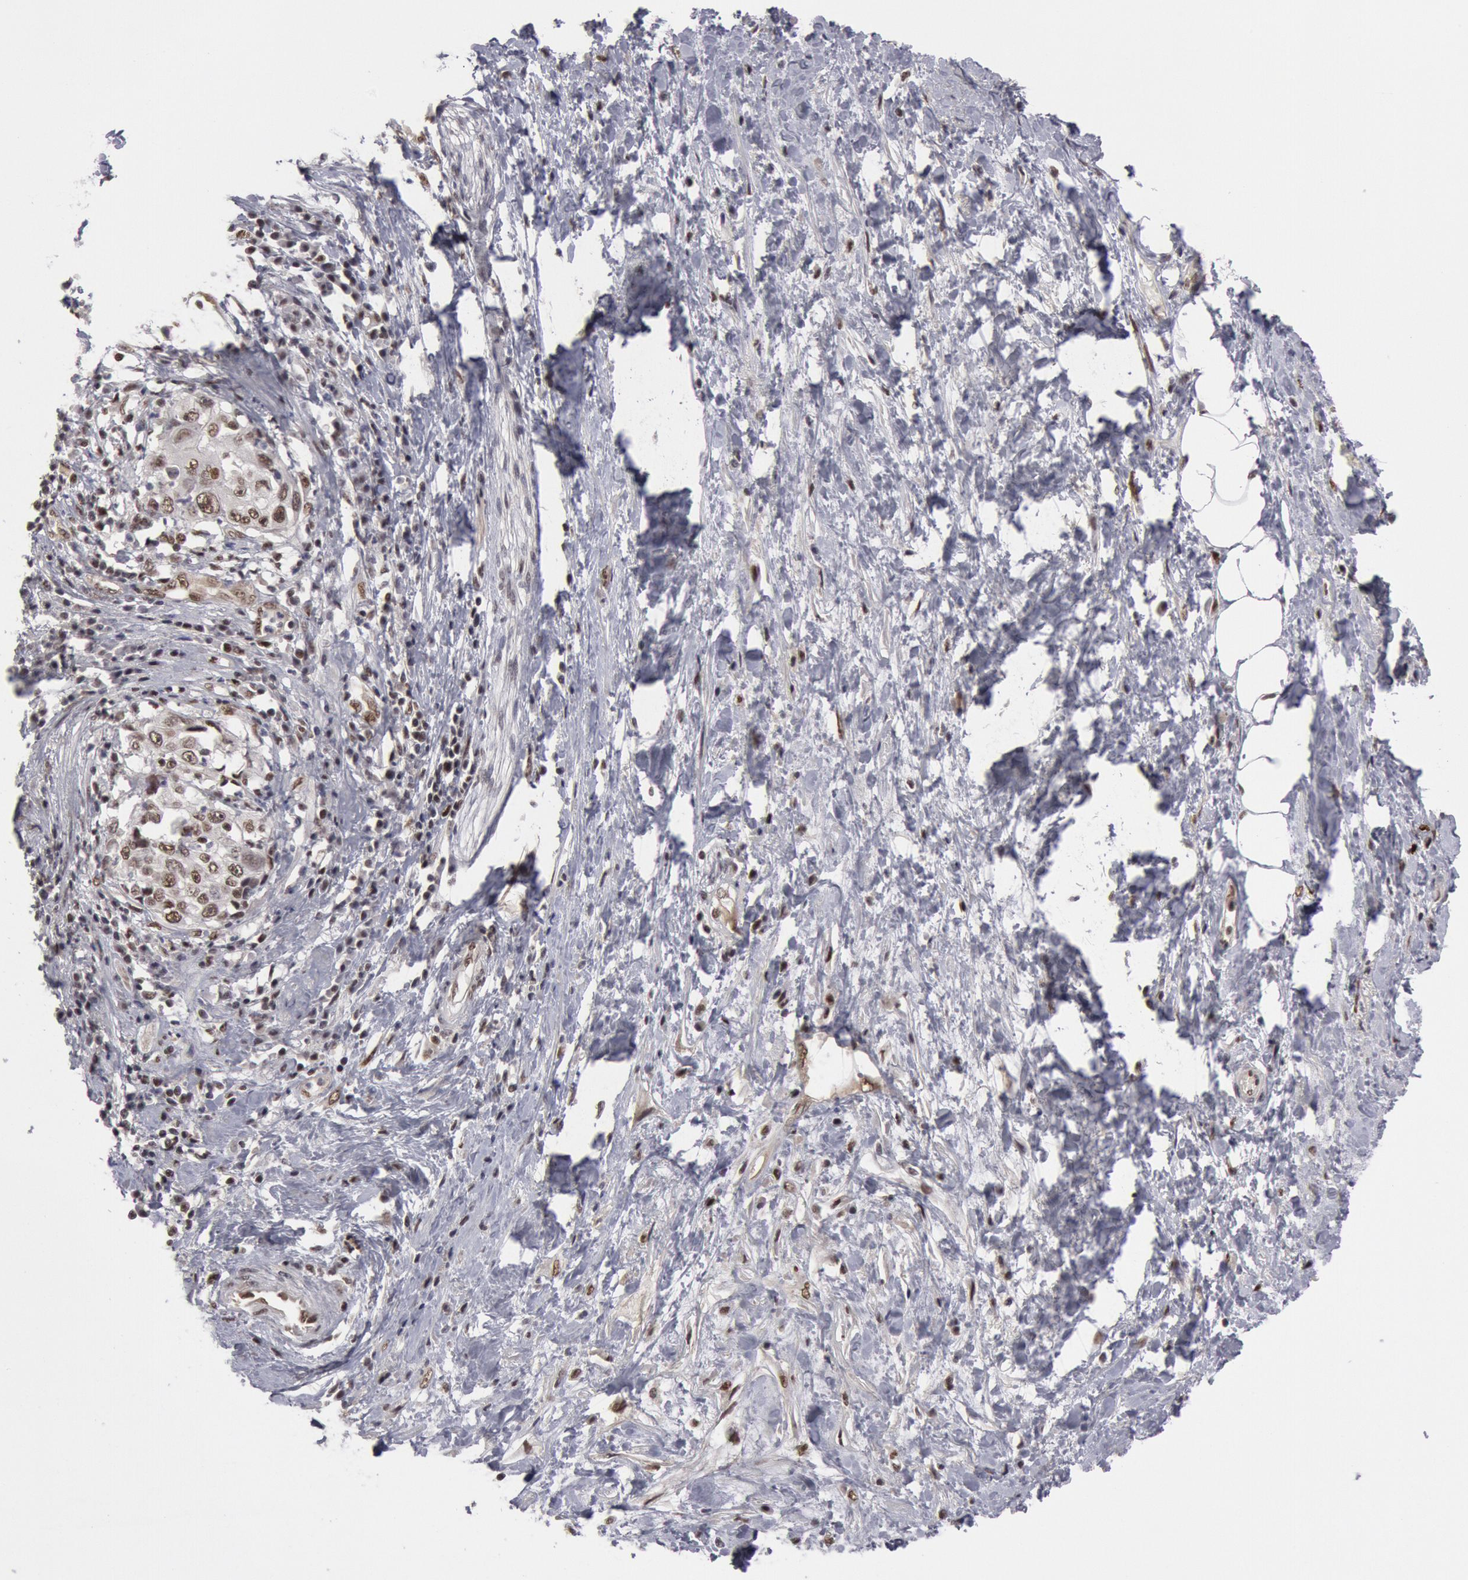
{"staining": {"intensity": "weak", "quantity": "25%-75%", "location": "nuclear"}, "tissue": "cervical cancer", "cell_type": "Tumor cells", "image_type": "cancer", "snomed": [{"axis": "morphology", "description": "Squamous cell carcinoma, NOS"}, {"axis": "topography", "description": "Cervix"}], "caption": "Cervical cancer stained for a protein reveals weak nuclear positivity in tumor cells.", "gene": "PPP4R3B", "patient": {"sex": "female", "age": 57}}